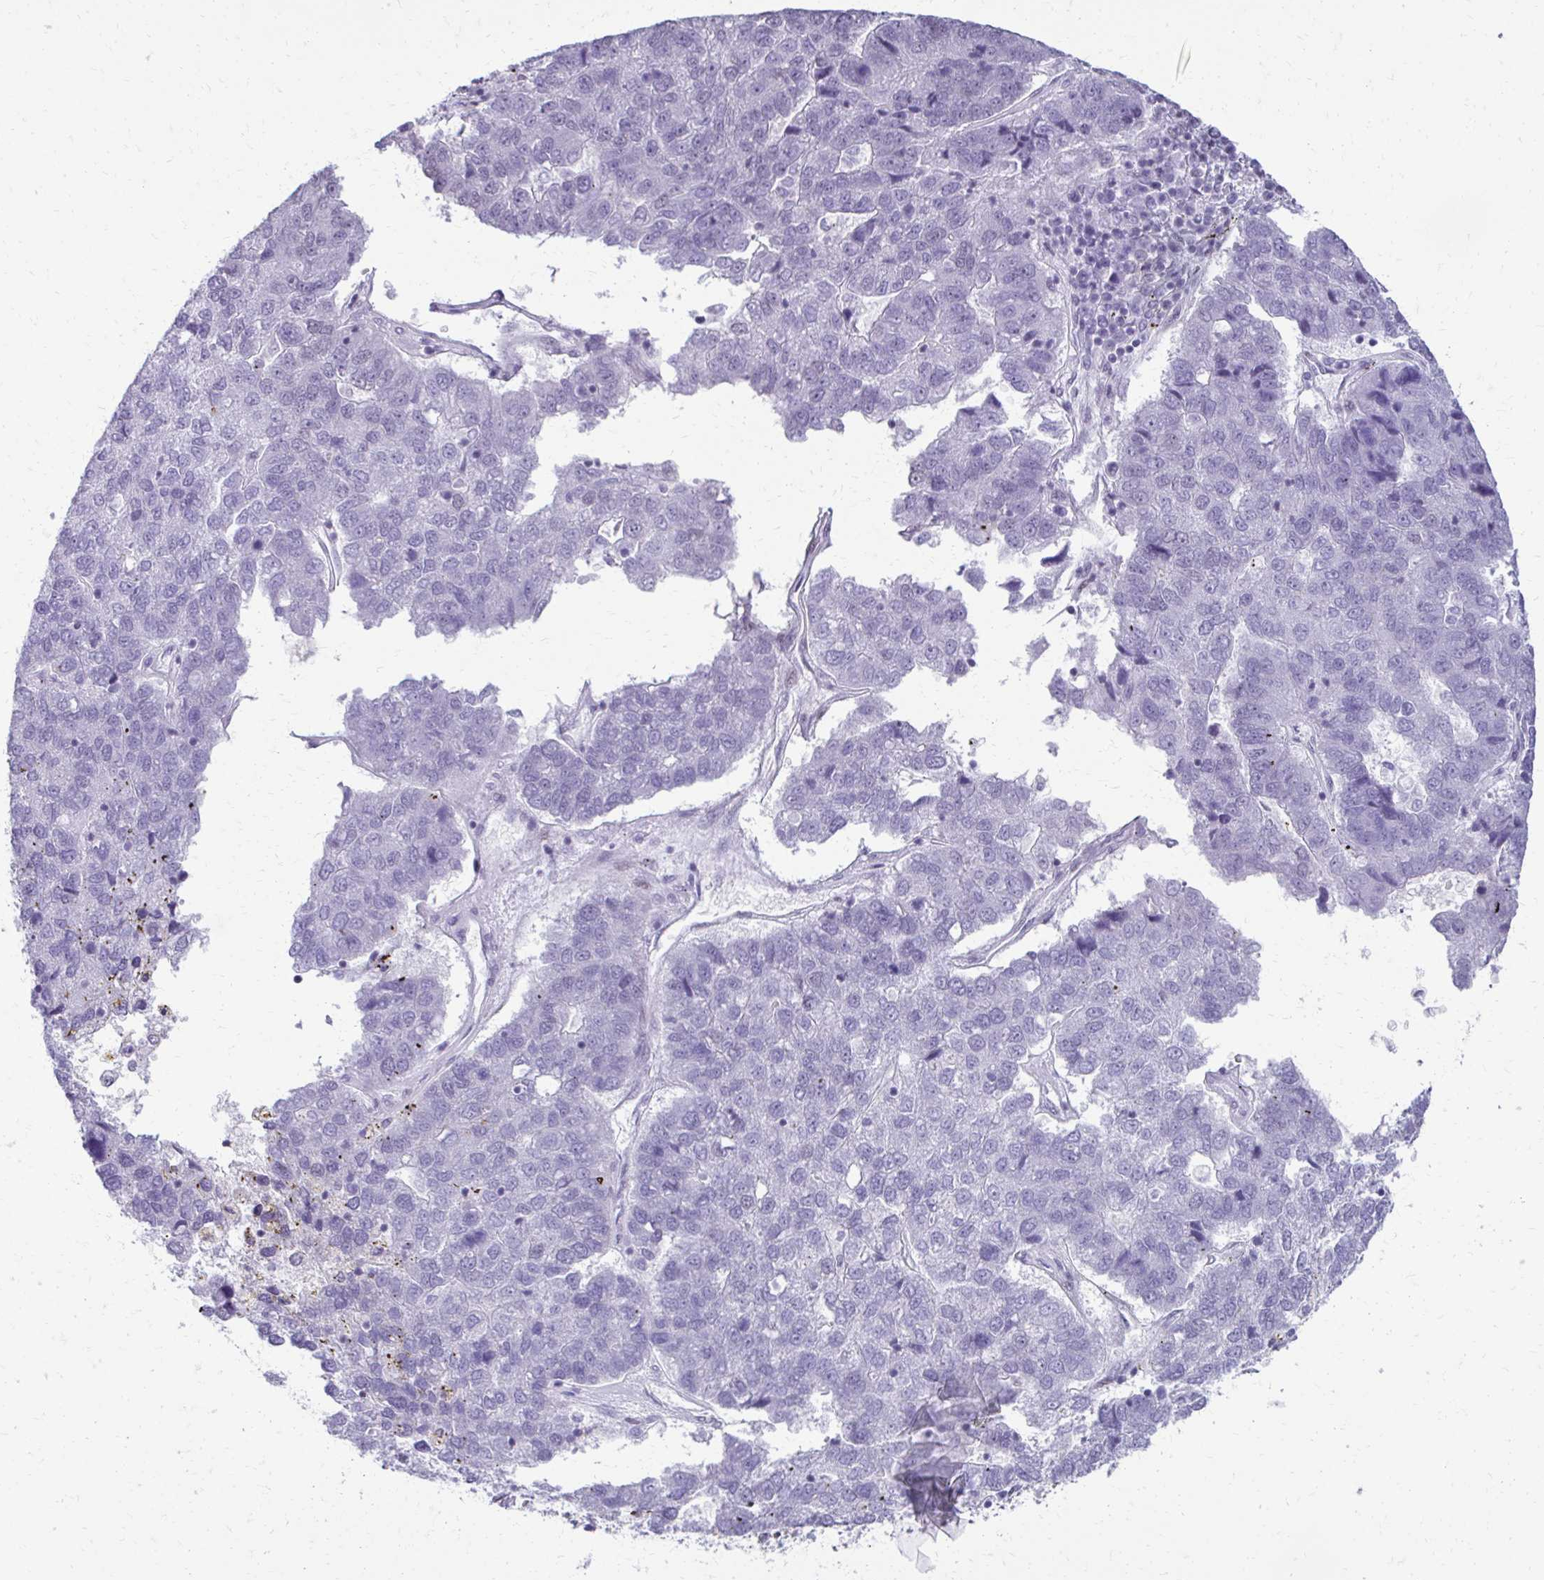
{"staining": {"intensity": "negative", "quantity": "none", "location": "none"}, "tissue": "pancreatic cancer", "cell_type": "Tumor cells", "image_type": "cancer", "snomed": [{"axis": "morphology", "description": "Adenocarcinoma, NOS"}, {"axis": "topography", "description": "Pancreas"}], "caption": "This image is of pancreatic adenocarcinoma stained with immunohistochemistry (IHC) to label a protein in brown with the nuclei are counter-stained blue. There is no staining in tumor cells.", "gene": "SS18", "patient": {"sex": "female", "age": 61}}